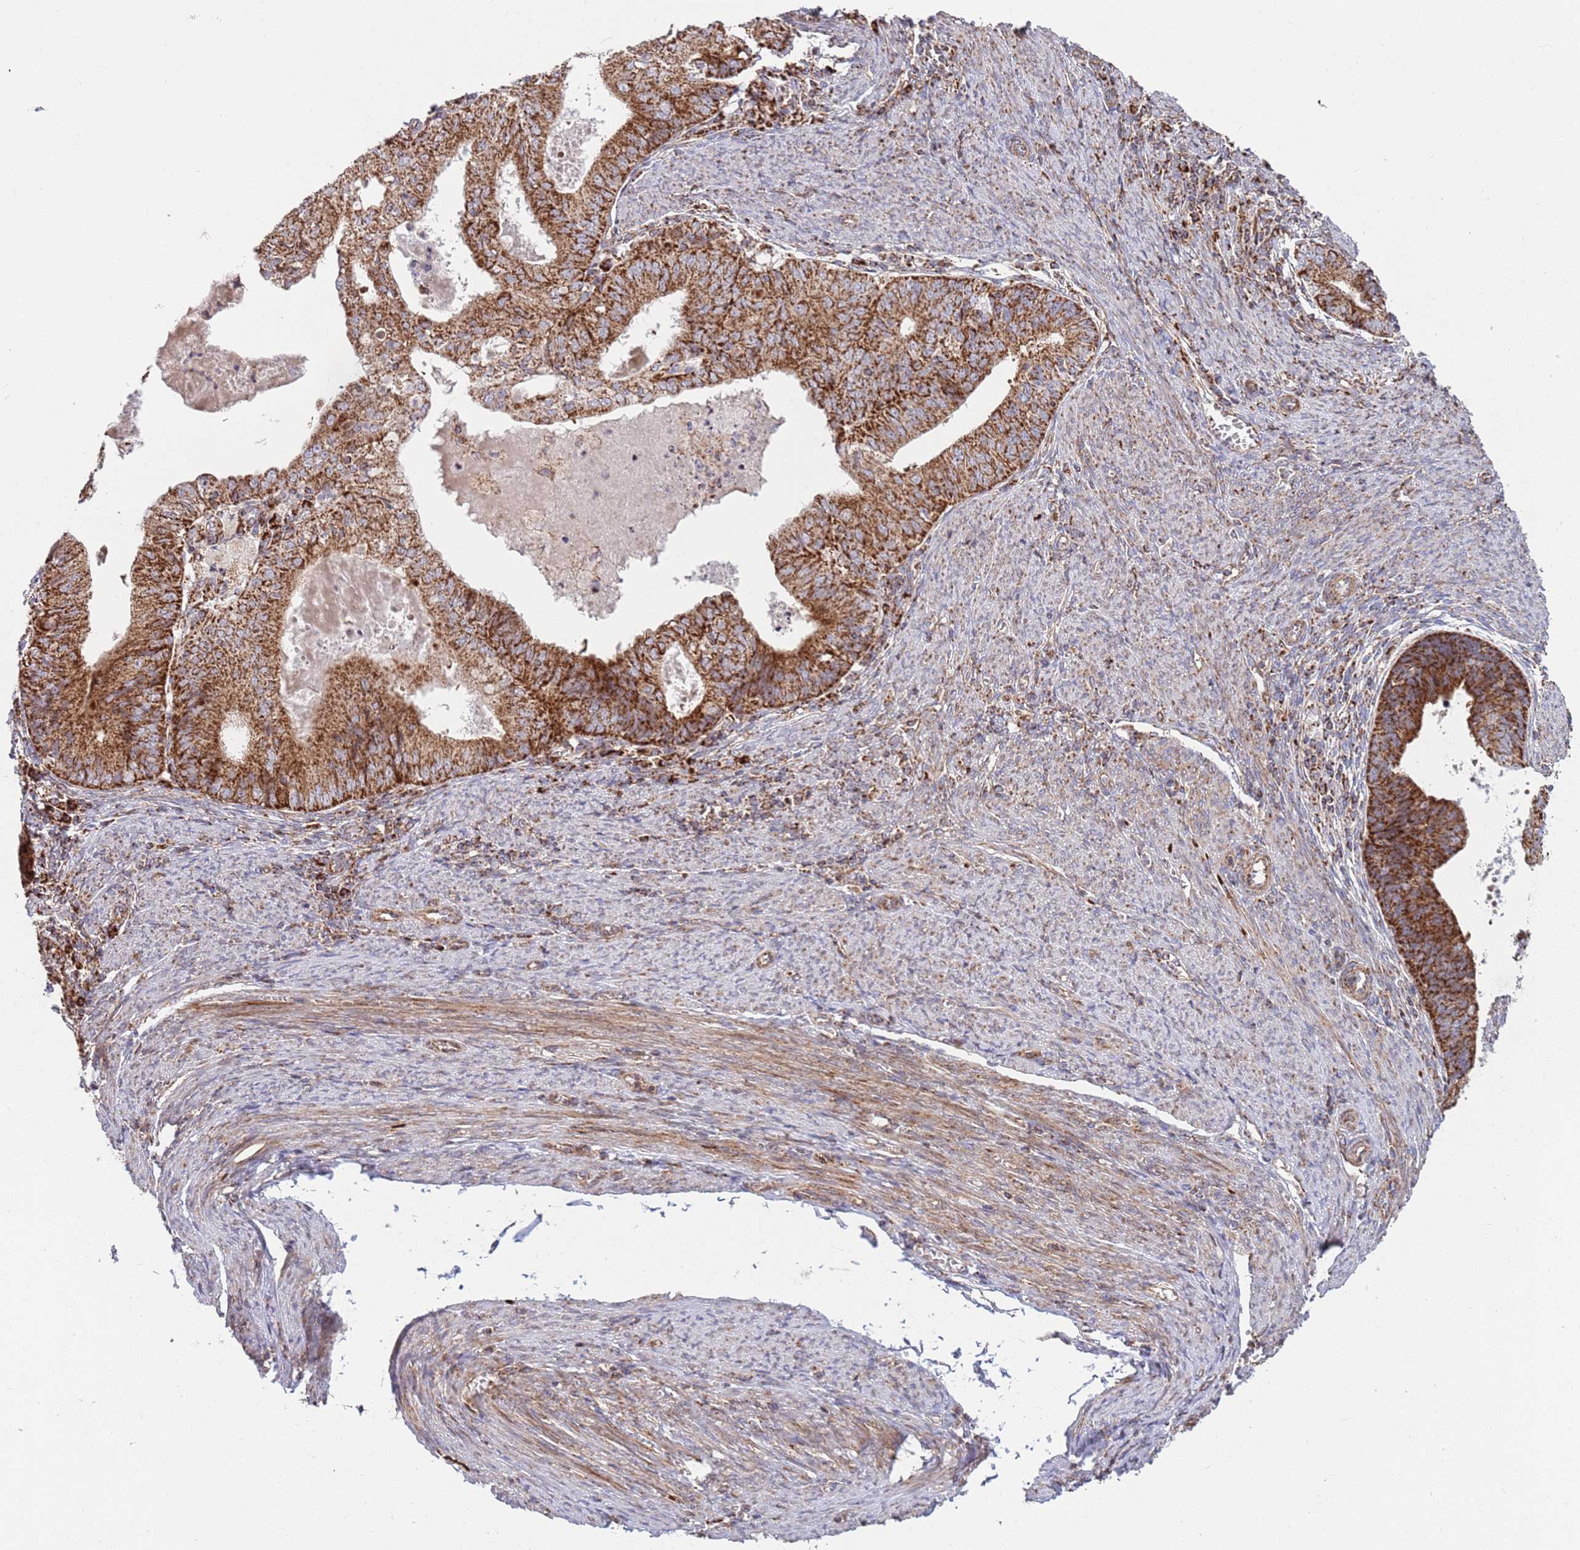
{"staining": {"intensity": "strong", "quantity": ">75%", "location": "cytoplasmic/membranous"}, "tissue": "endometrial cancer", "cell_type": "Tumor cells", "image_type": "cancer", "snomed": [{"axis": "morphology", "description": "Adenocarcinoma, NOS"}, {"axis": "topography", "description": "Endometrium"}], "caption": "Immunohistochemistry (IHC) micrograph of neoplastic tissue: human endometrial cancer (adenocarcinoma) stained using immunohistochemistry (IHC) exhibits high levels of strong protein expression localized specifically in the cytoplasmic/membranous of tumor cells, appearing as a cytoplasmic/membranous brown color.", "gene": "ATP5PD", "patient": {"sex": "female", "age": 57}}